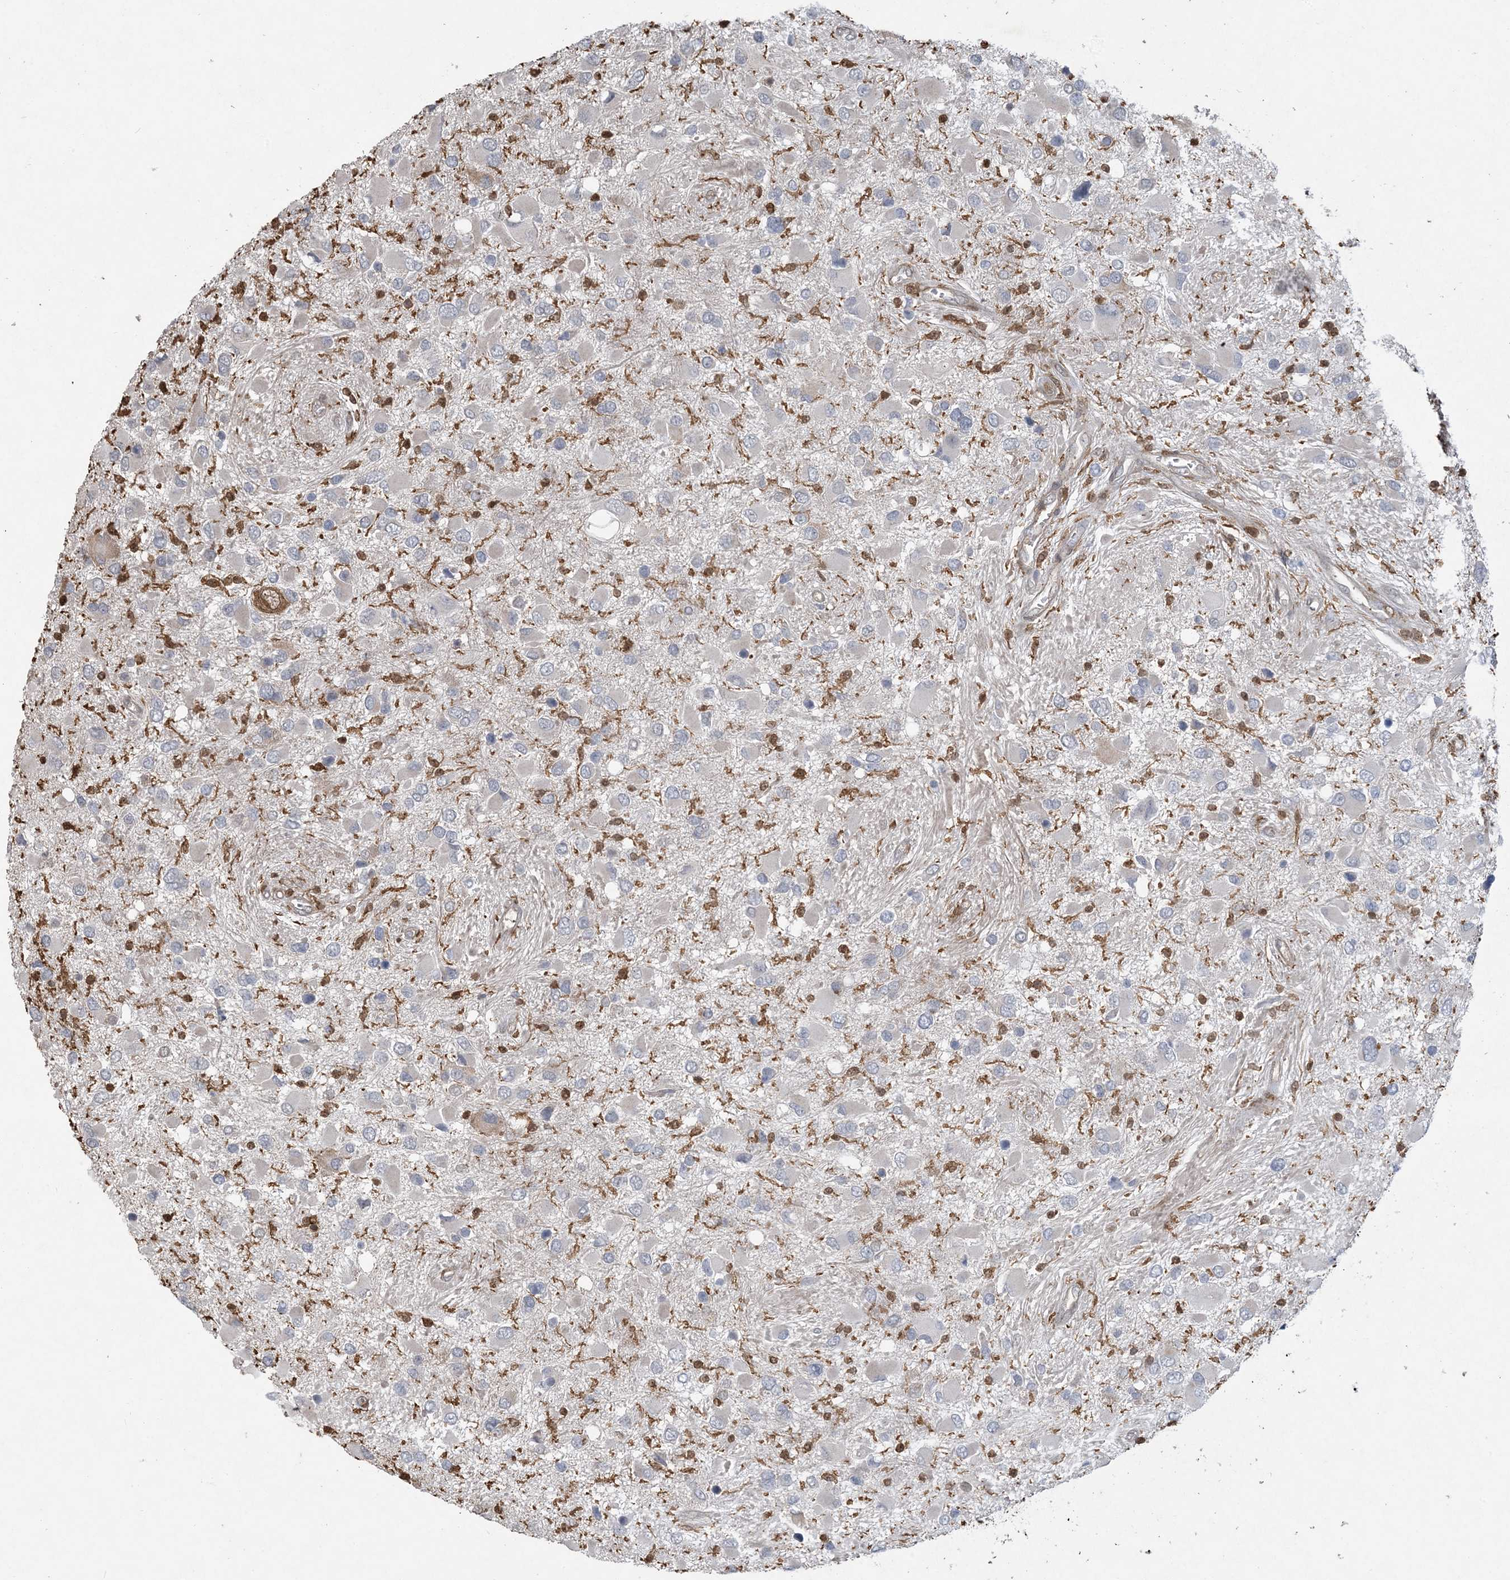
{"staining": {"intensity": "negative", "quantity": "none", "location": "none"}, "tissue": "glioma", "cell_type": "Tumor cells", "image_type": "cancer", "snomed": [{"axis": "morphology", "description": "Glioma, malignant, High grade"}, {"axis": "topography", "description": "Brain"}], "caption": "DAB (3,3'-diaminobenzidine) immunohistochemical staining of human glioma reveals no significant expression in tumor cells. Nuclei are stained in blue.", "gene": "TMSB4X", "patient": {"sex": "male", "age": 53}}